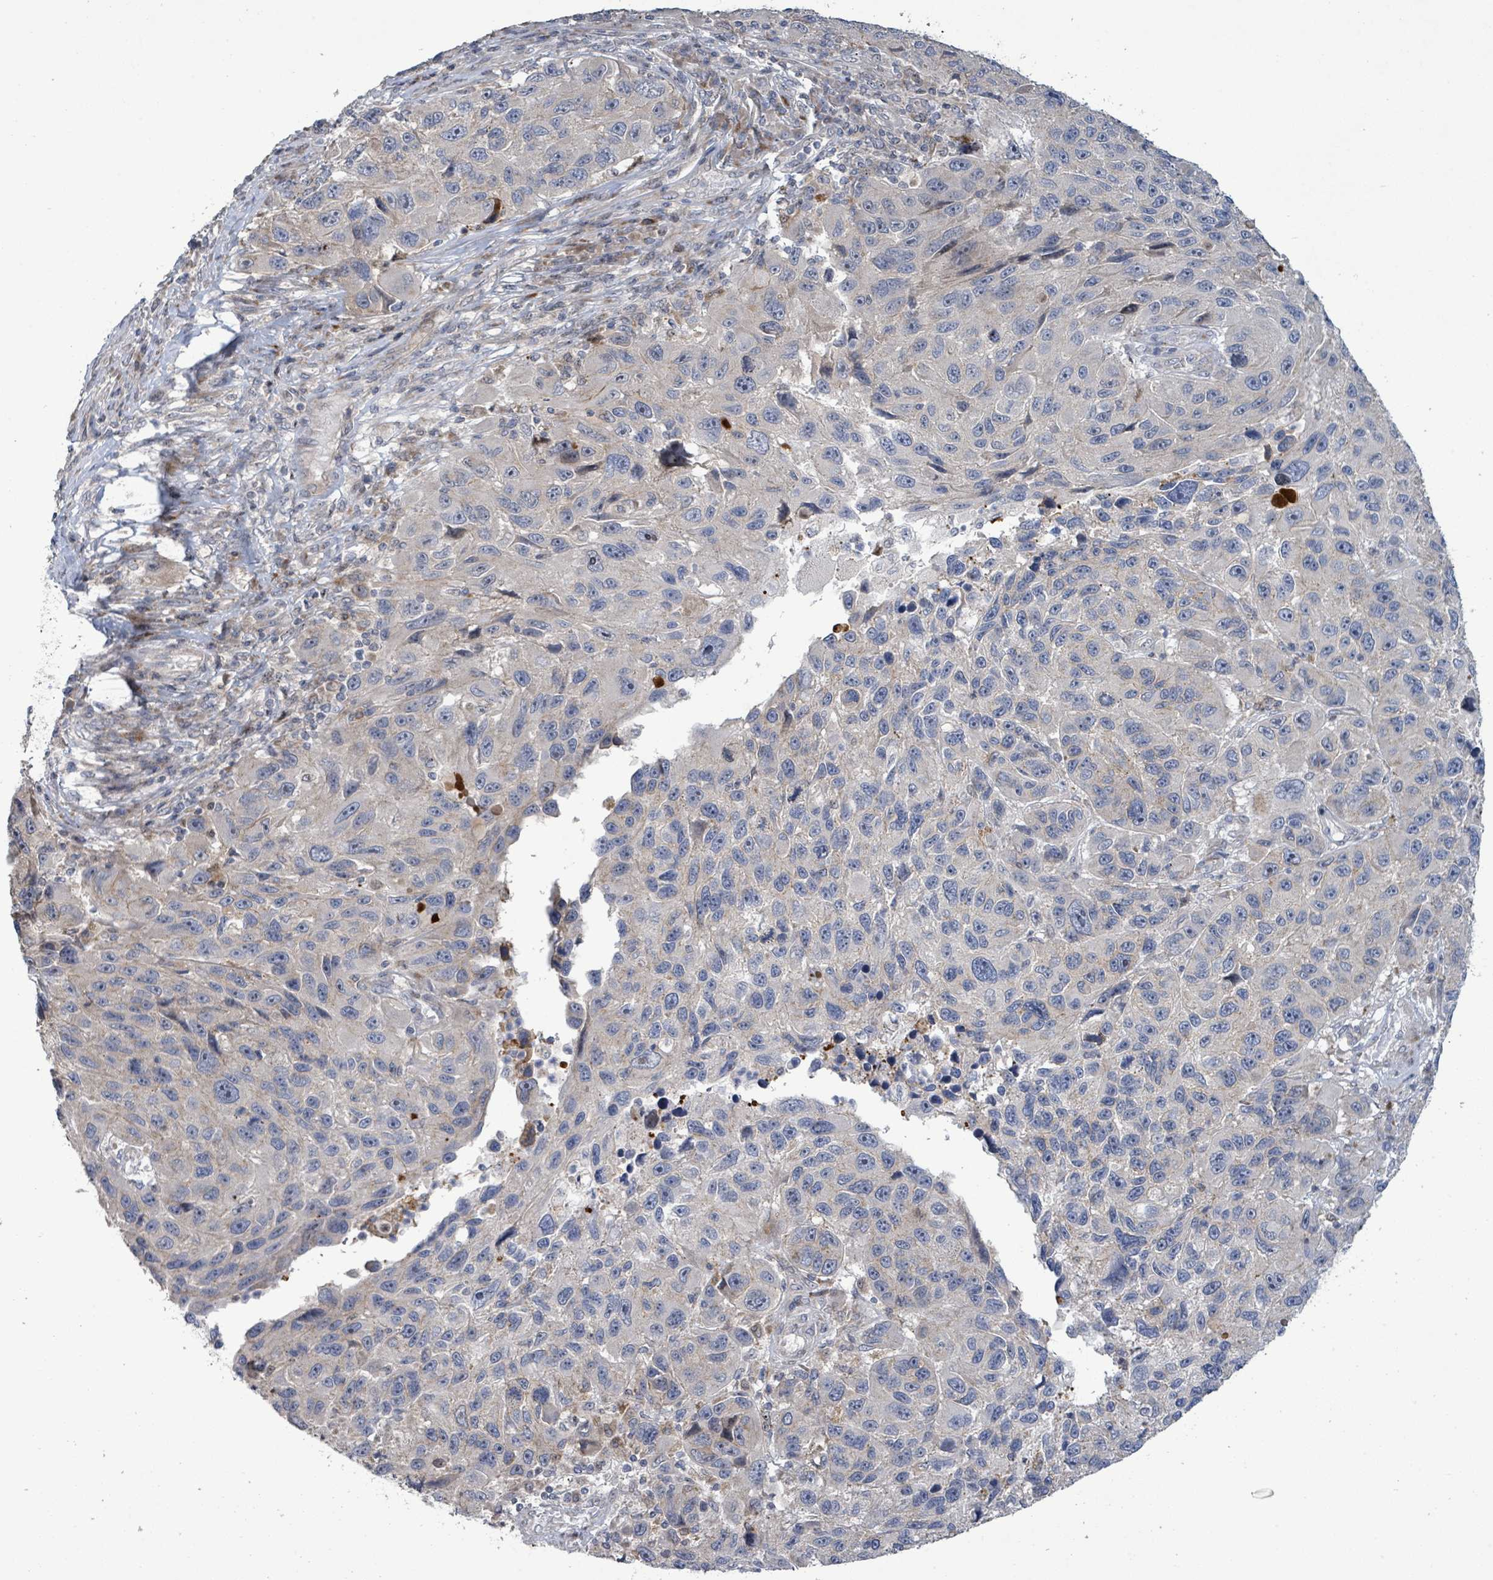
{"staining": {"intensity": "negative", "quantity": "none", "location": "none"}, "tissue": "melanoma", "cell_type": "Tumor cells", "image_type": "cancer", "snomed": [{"axis": "morphology", "description": "Malignant melanoma, NOS"}, {"axis": "topography", "description": "Skin"}], "caption": "Malignant melanoma was stained to show a protein in brown. There is no significant staining in tumor cells.", "gene": "LILRA4", "patient": {"sex": "male", "age": 53}}